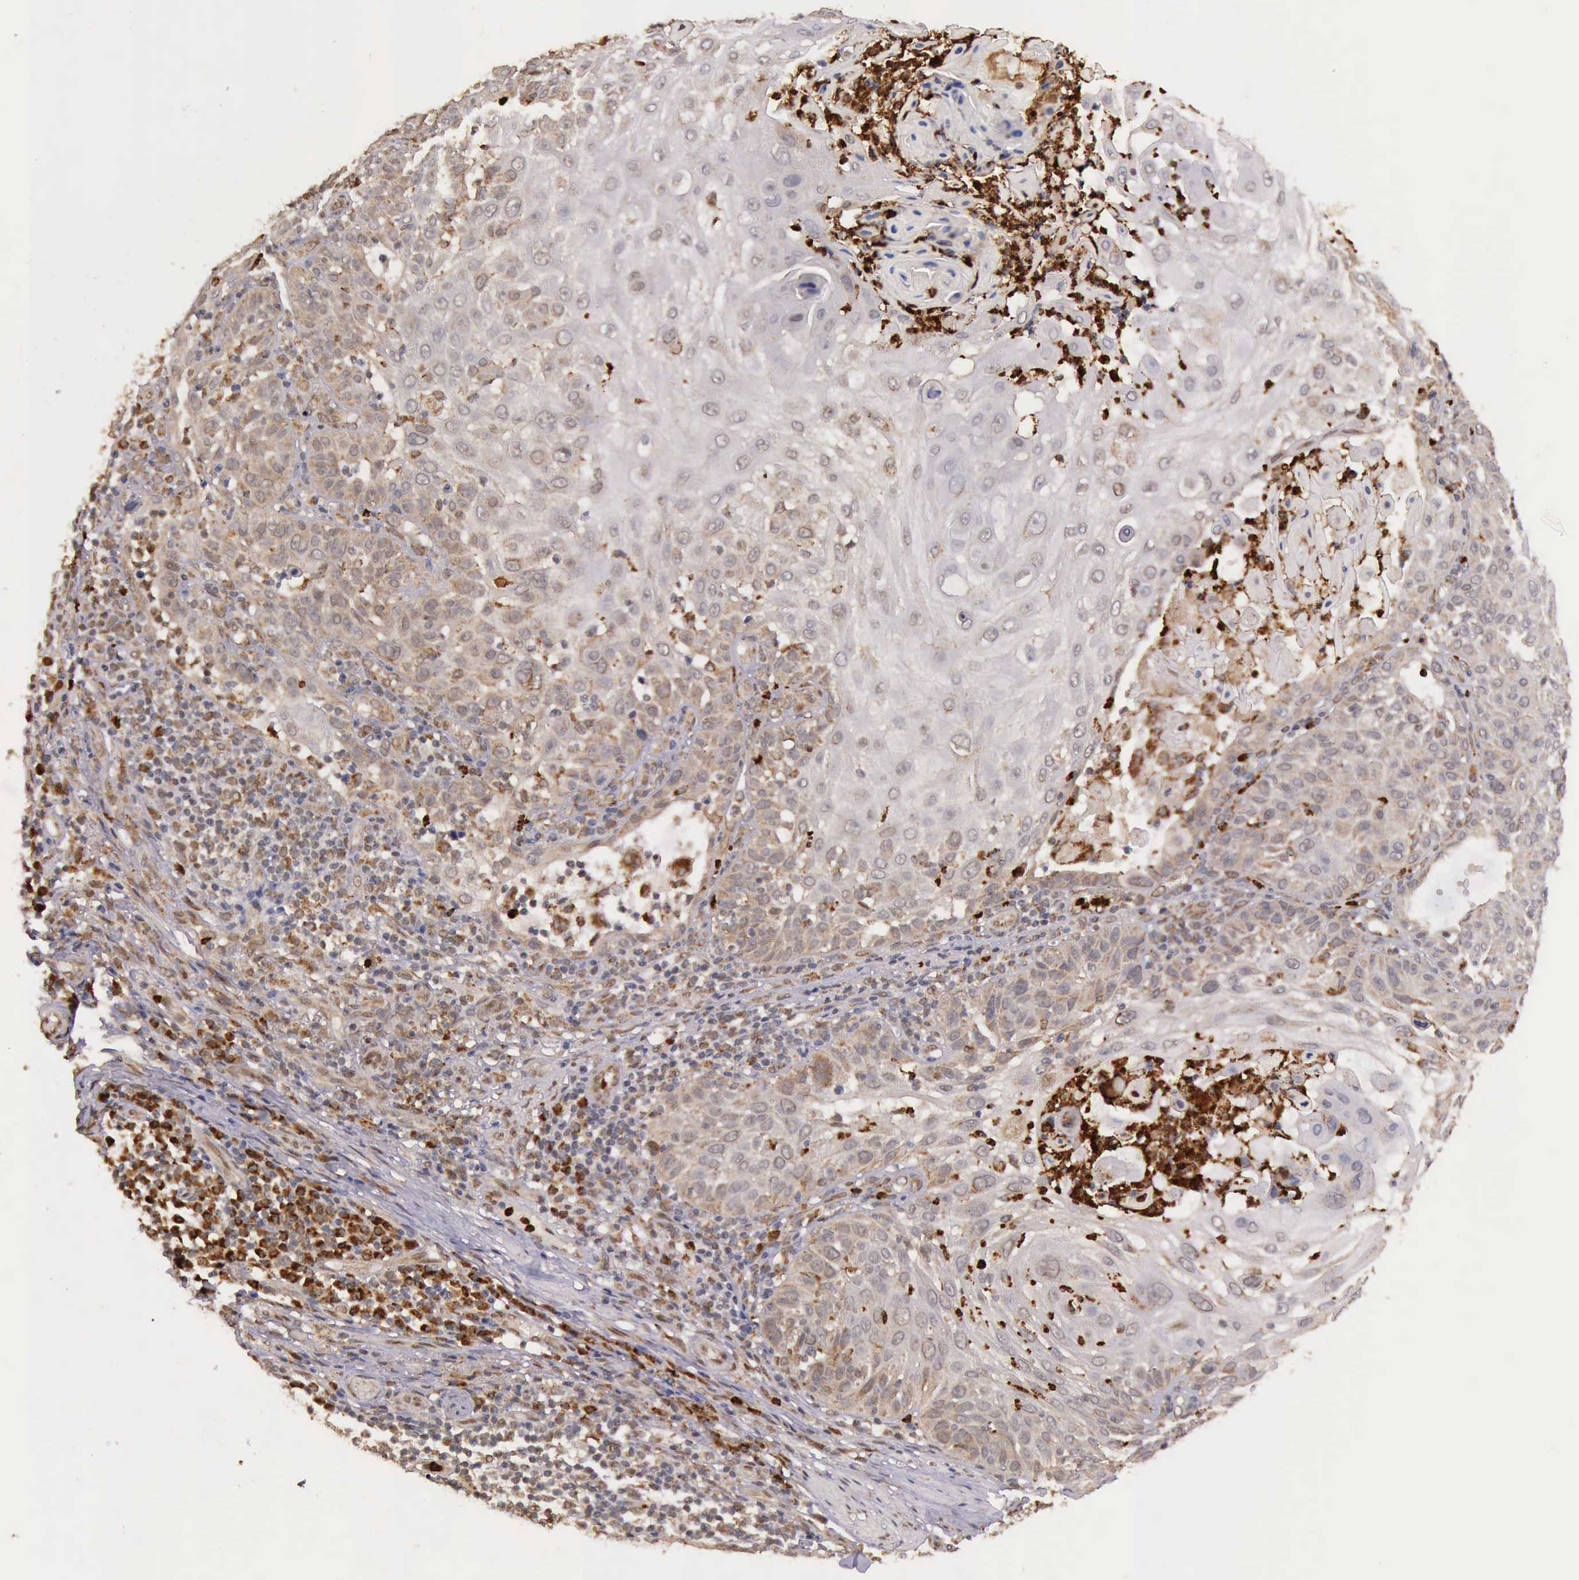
{"staining": {"intensity": "weak", "quantity": "25%-75%", "location": "cytoplasmic/membranous"}, "tissue": "skin cancer", "cell_type": "Tumor cells", "image_type": "cancer", "snomed": [{"axis": "morphology", "description": "Squamous cell carcinoma, NOS"}, {"axis": "topography", "description": "Skin"}], "caption": "Immunohistochemistry of human skin cancer (squamous cell carcinoma) shows low levels of weak cytoplasmic/membranous staining in about 25%-75% of tumor cells.", "gene": "ARMCX3", "patient": {"sex": "female", "age": 89}}